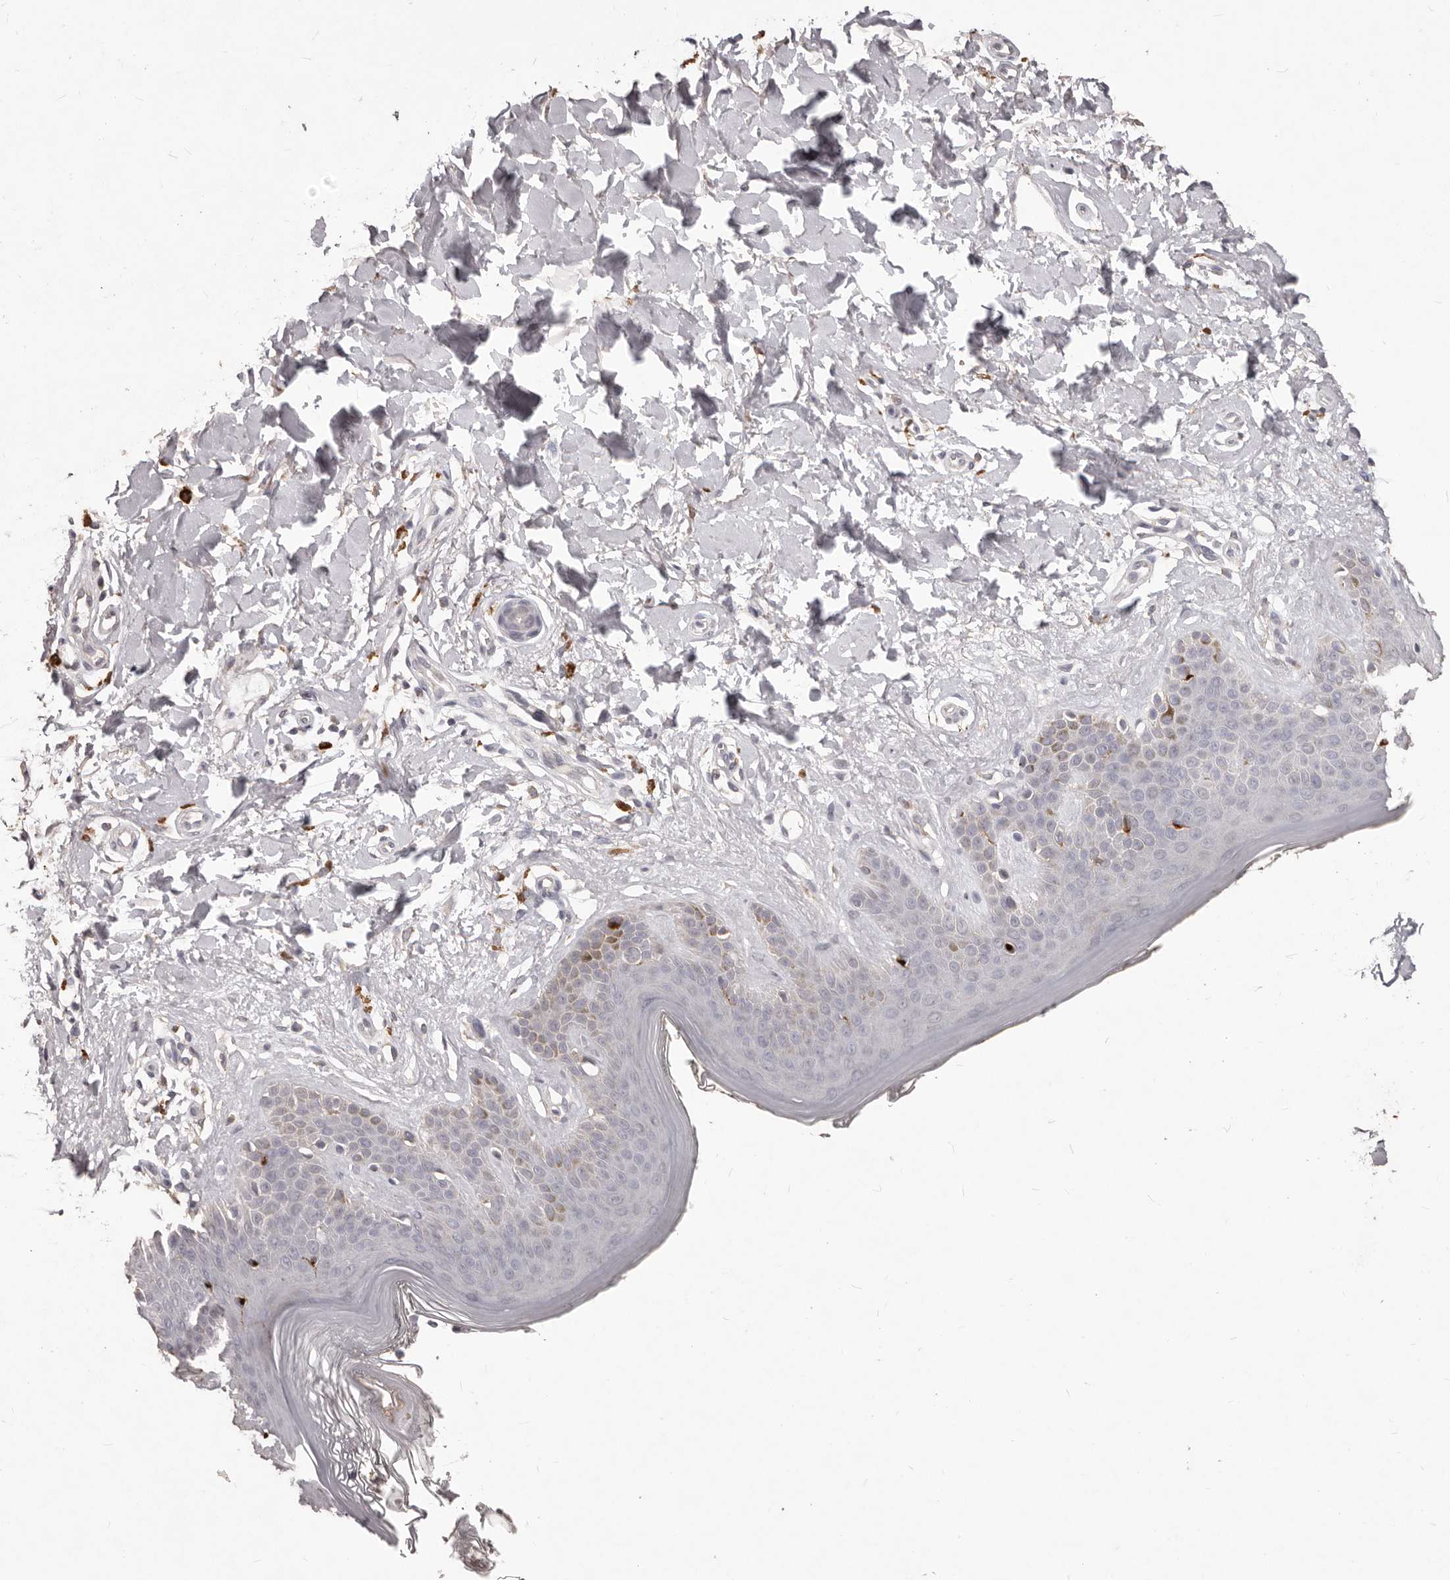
{"staining": {"intensity": "weak", "quantity": "25%-75%", "location": "cytoplasmic/membranous"}, "tissue": "skin", "cell_type": "Fibroblasts", "image_type": "normal", "snomed": [{"axis": "morphology", "description": "Normal tissue, NOS"}, {"axis": "topography", "description": "Skin"}], "caption": "A low amount of weak cytoplasmic/membranous positivity is seen in approximately 25%-75% of fibroblasts in normal skin.", "gene": "PRSS27", "patient": {"sex": "female", "age": 64}}